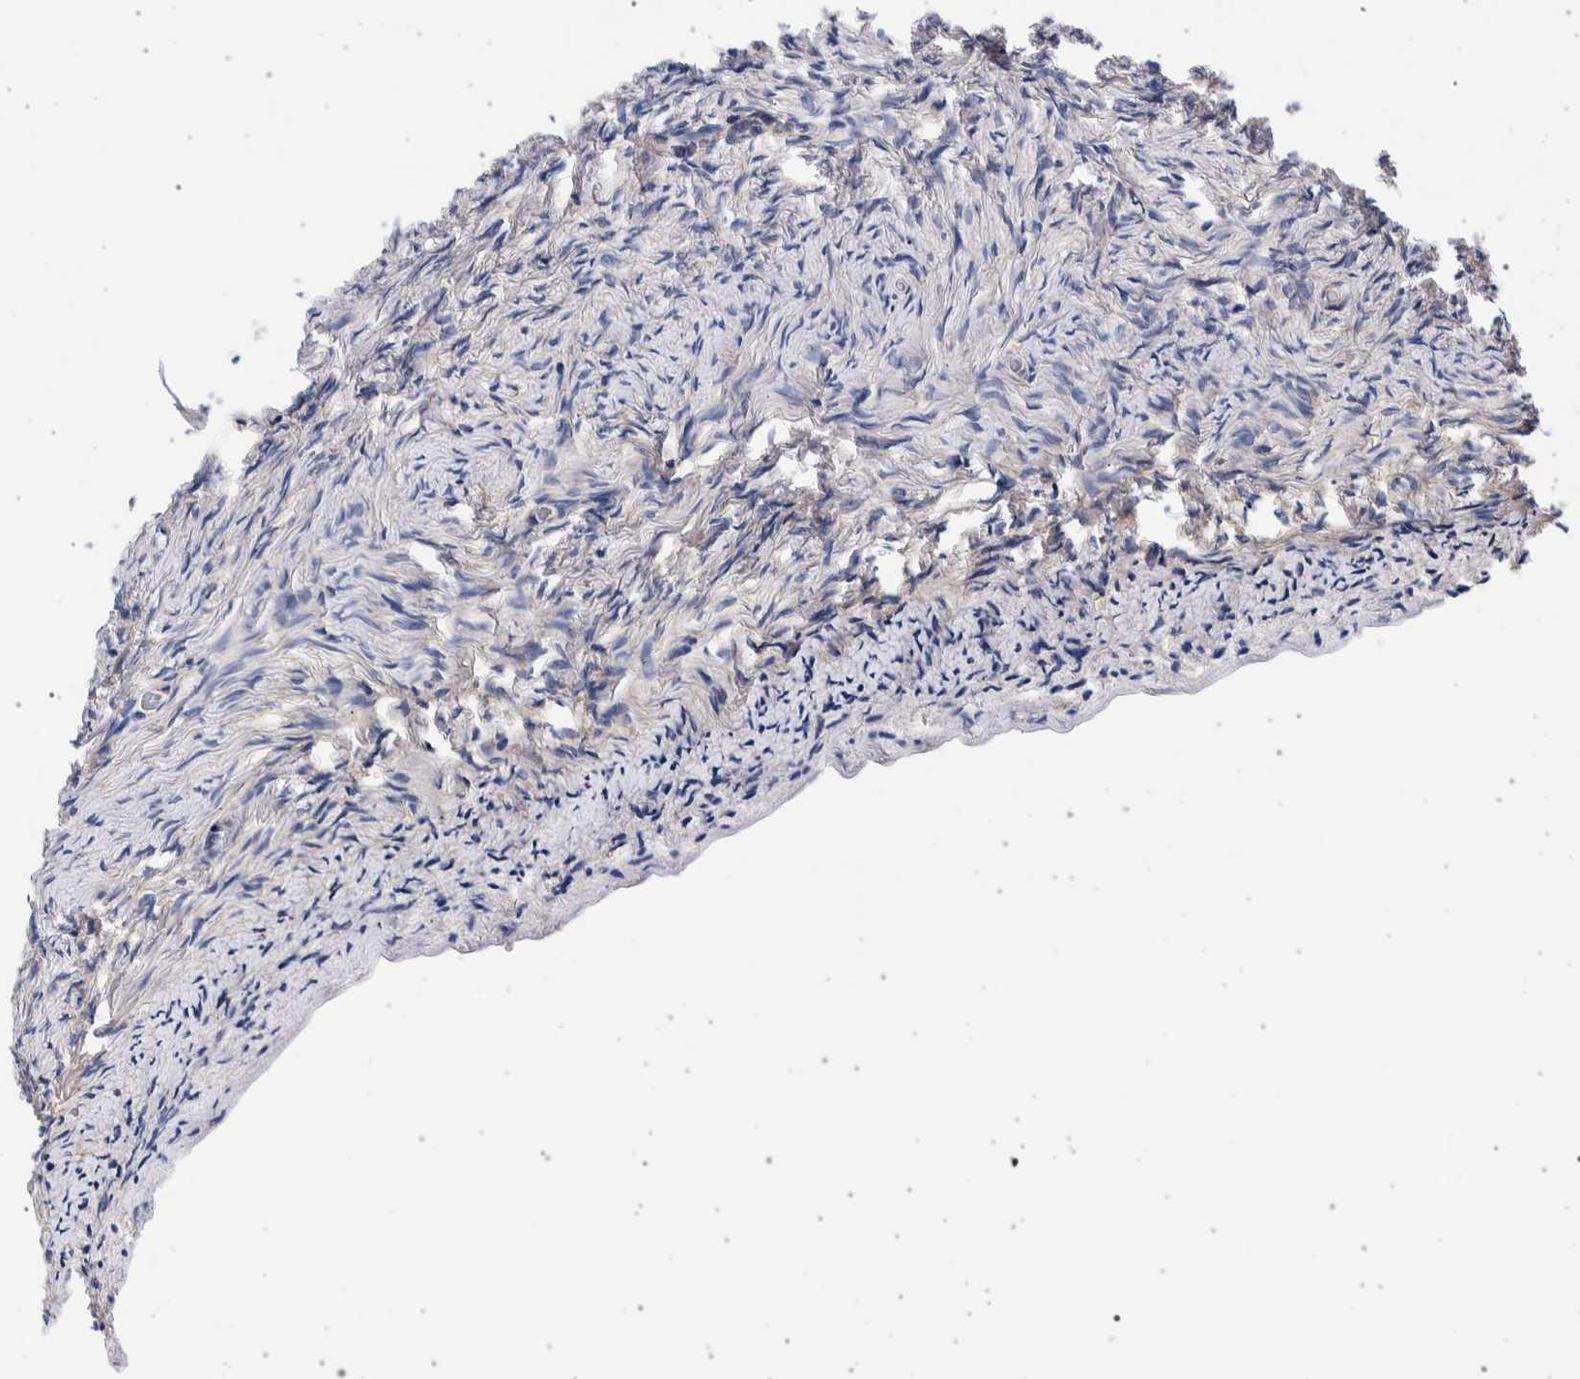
{"staining": {"intensity": "negative", "quantity": "none", "location": "none"}, "tissue": "ovary", "cell_type": "Ovarian stroma cells", "image_type": "normal", "snomed": [{"axis": "morphology", "description": "Normal tissue, NOS"}, {"axis": "topography", "description": "Ovary"}], "caption": "DAB immunohistochemical staining of benign human ovary reveals no significant staining in ovarian stroma cells.", "gene": "NIBAN2", "patient": {"sex": "female", "age": 27}}